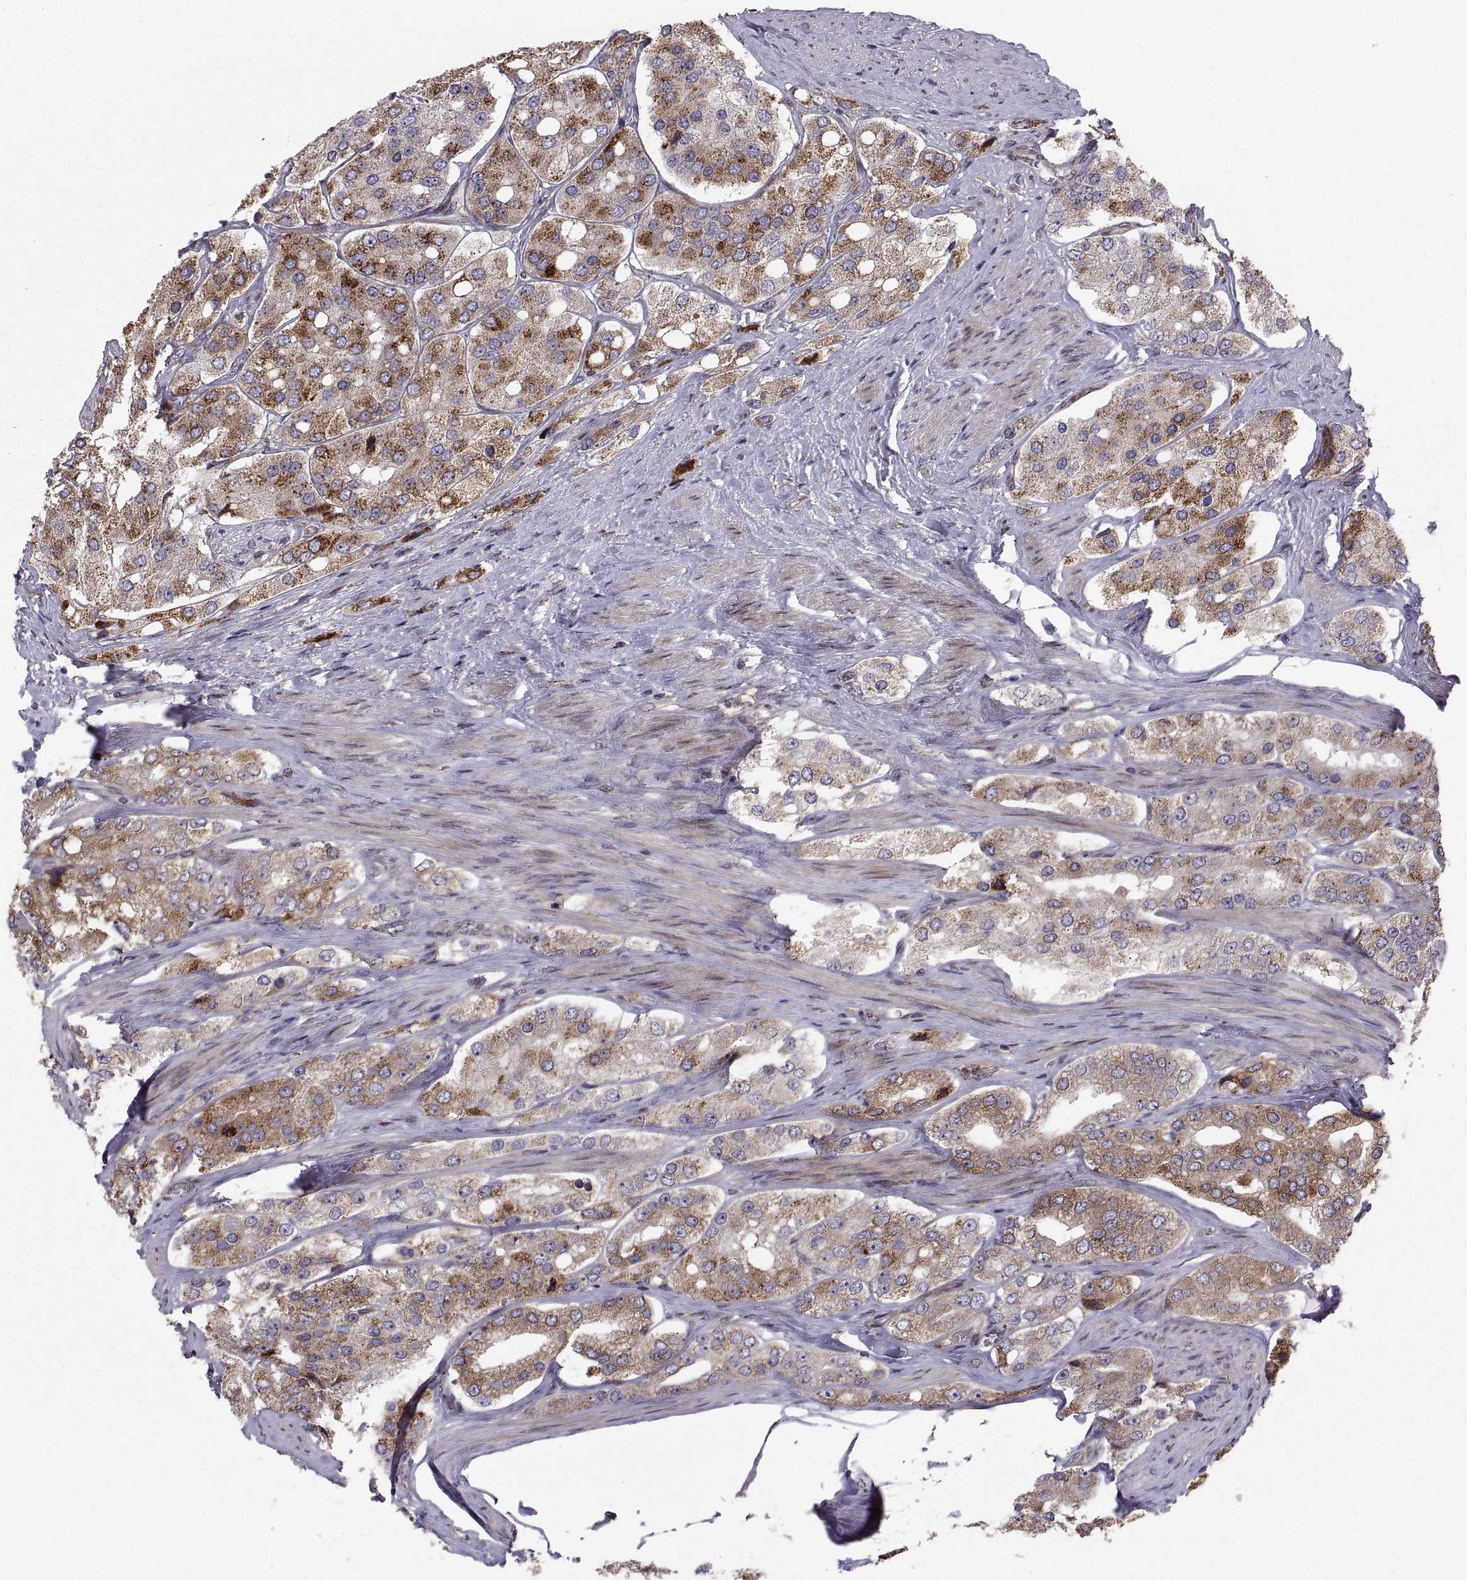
{"staining": {"intensity": "strong", "quantity": ">75%", "location": "cytoplasmic/membranous"}, "tissue": "prostate cancer", "cell_type": "Tumor cells", "image_type": "cancer", "snomed": [{"axis": "morphology", "description": "Adenocarcinoma, Low grade"}, {"axis": "topography", "description": "Prostate"}], "caption": "Prostate cancer stained with IHC exhibits strong cytoplasmic/membranous staining in approximately >75% of tumor cells. (DAB IHC with brightfield microscopy, high magnification).", "gene": "TESC", "patient": {"sex": "male", "age": 69}}